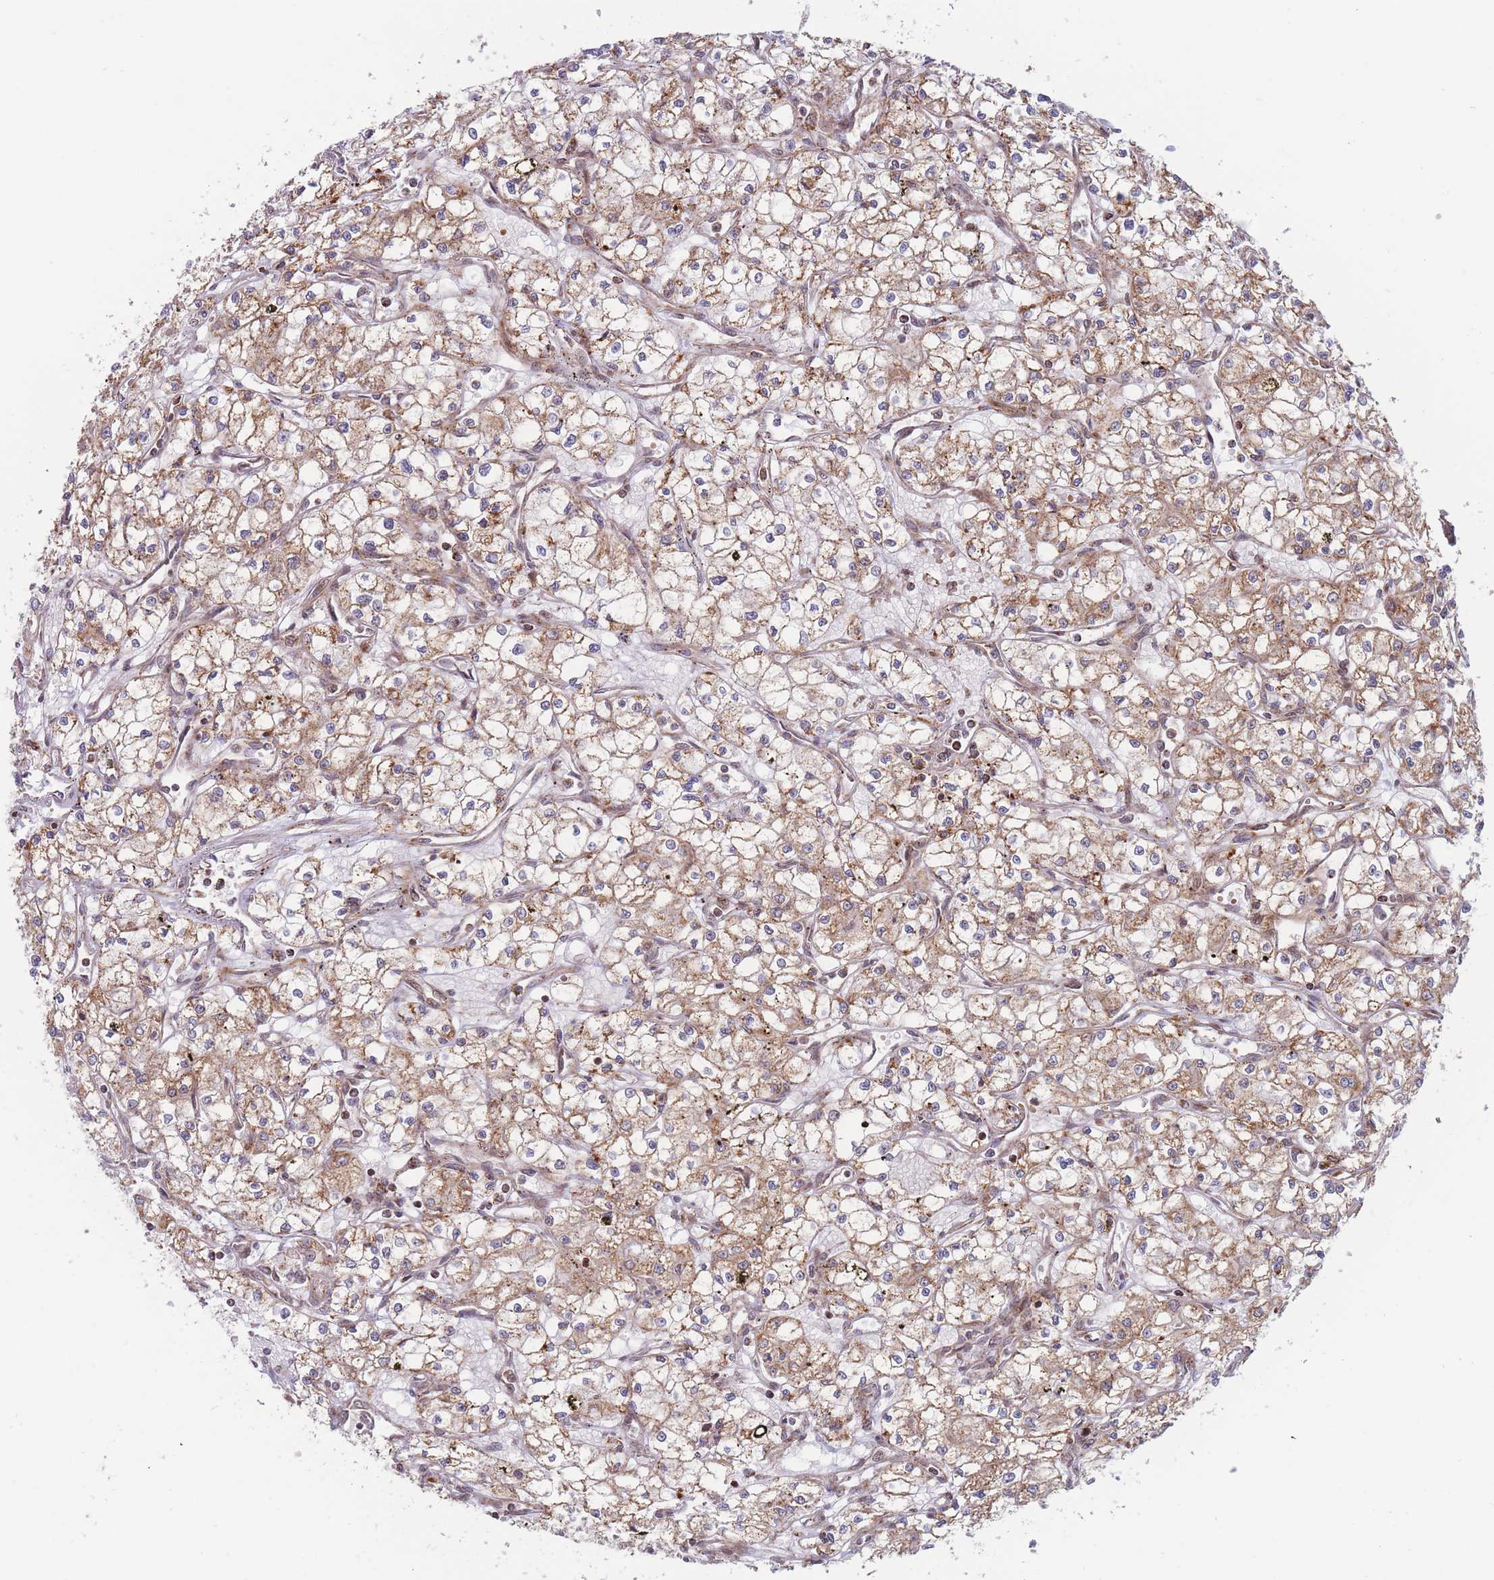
{"staining": {"intensity": "weak", "quantity": "25%-75%", "location": "cytoplasmic/membranous"}, "tissue": "renal cancer", "cell_type": "Tumor cells", "image_type": "cancer", "snomed": [{"axis": "morphology", "description": "Adenocarcinoma, NOS"}, {"axis": "topography", "description": "Kidney"}], "caption": "Renal cancer stained with a brown dye displays weak cytoplasmic/membranous positive positivity in approximately 25%-75% of tumor cells.", "gene": "BOD1L1", "patient": {"sex": "male", "age": 59}}